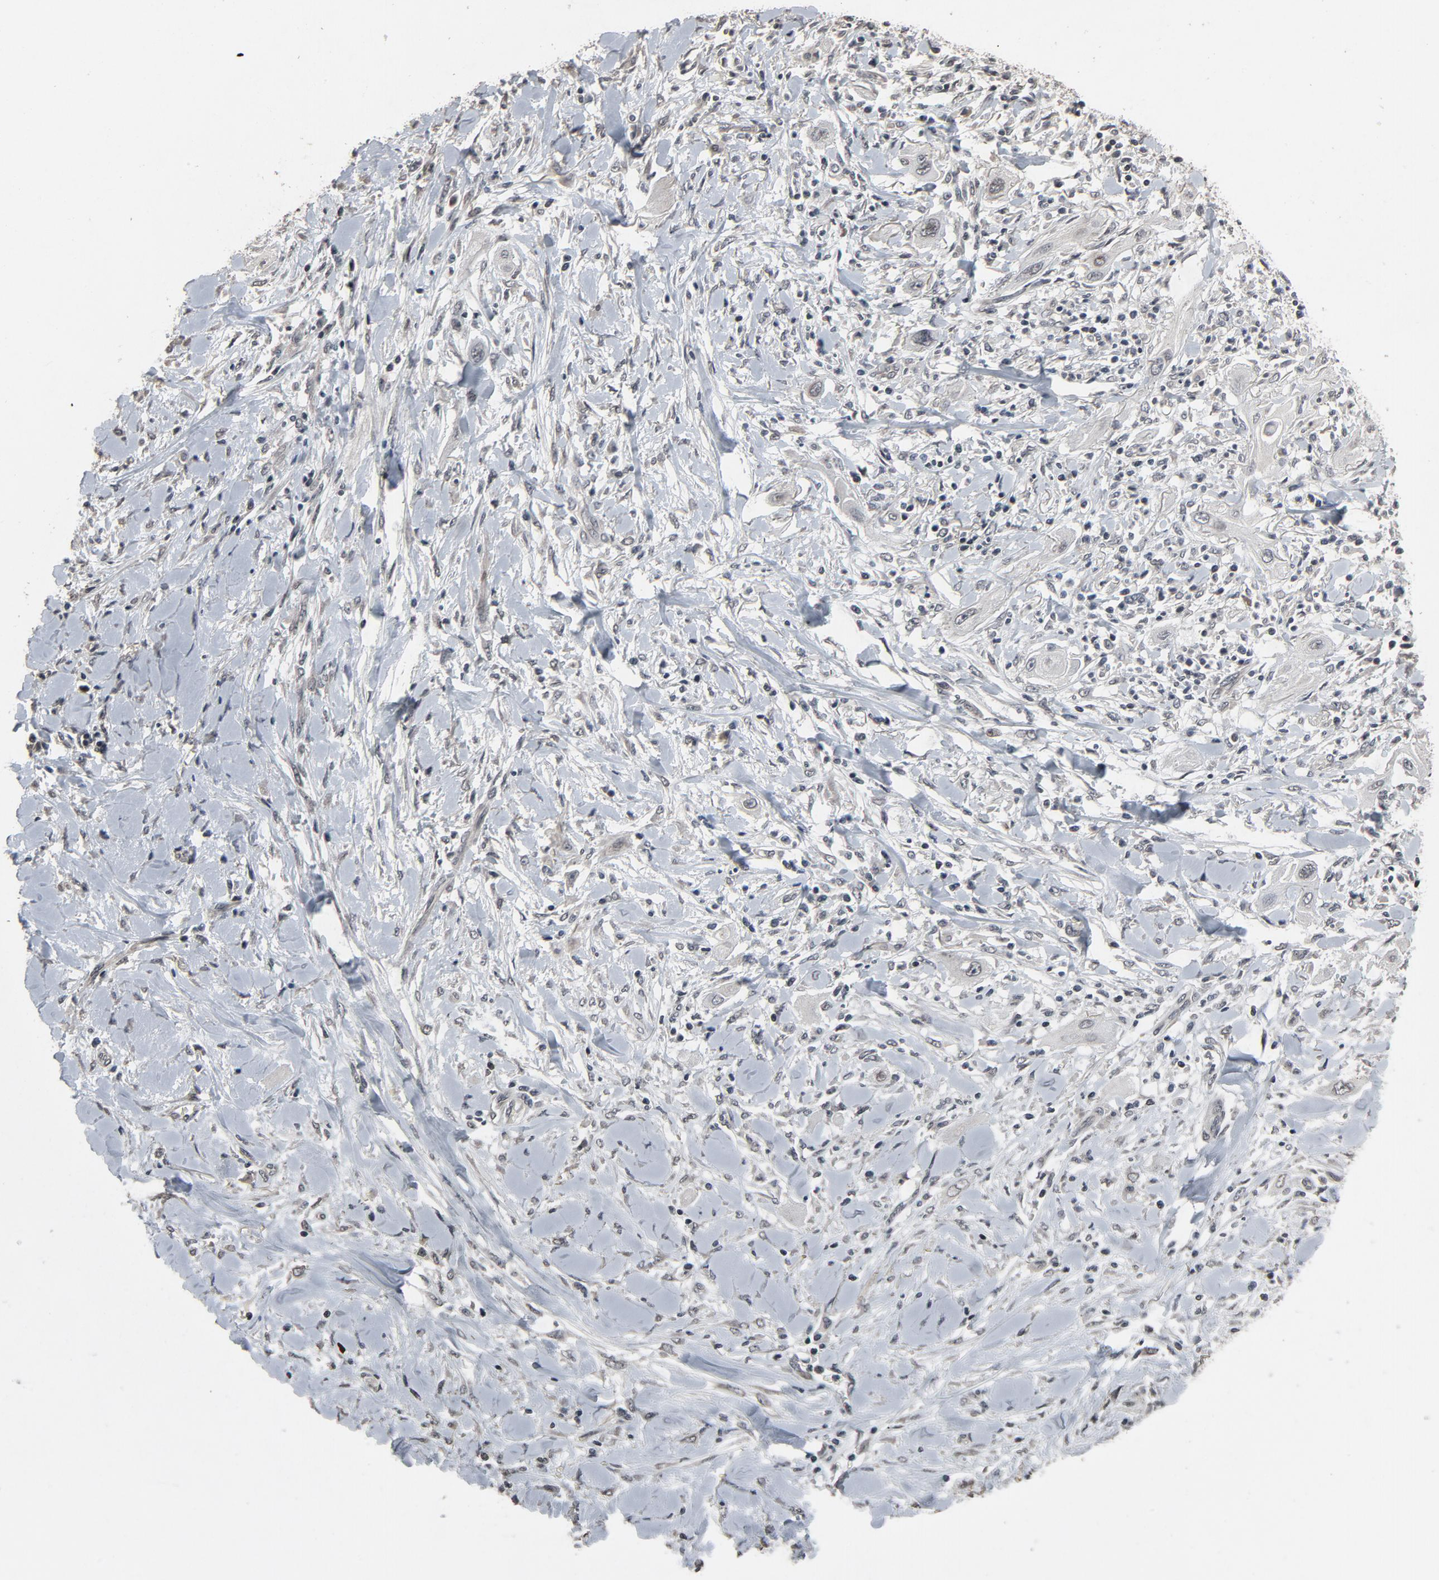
{"staining": {"intensity": "negative", "quantity": "none", "location": "none"}, "tissue": "lung cancer", "cell_type": "Tumor cells", "image_type": "cancer", "snomed": [{"axis": "morphology", "description": "Squamous cell carcinoma, NOS"}, {"axis": "topography", "description": "Lung"}], "caption": "This is an immunohistochemistry (IHC) image of lung squamous cell carcinoma. There is no positivity in tumor cells.", "gene": "POM121", "patient": {"sex": "female", "age": 47}}